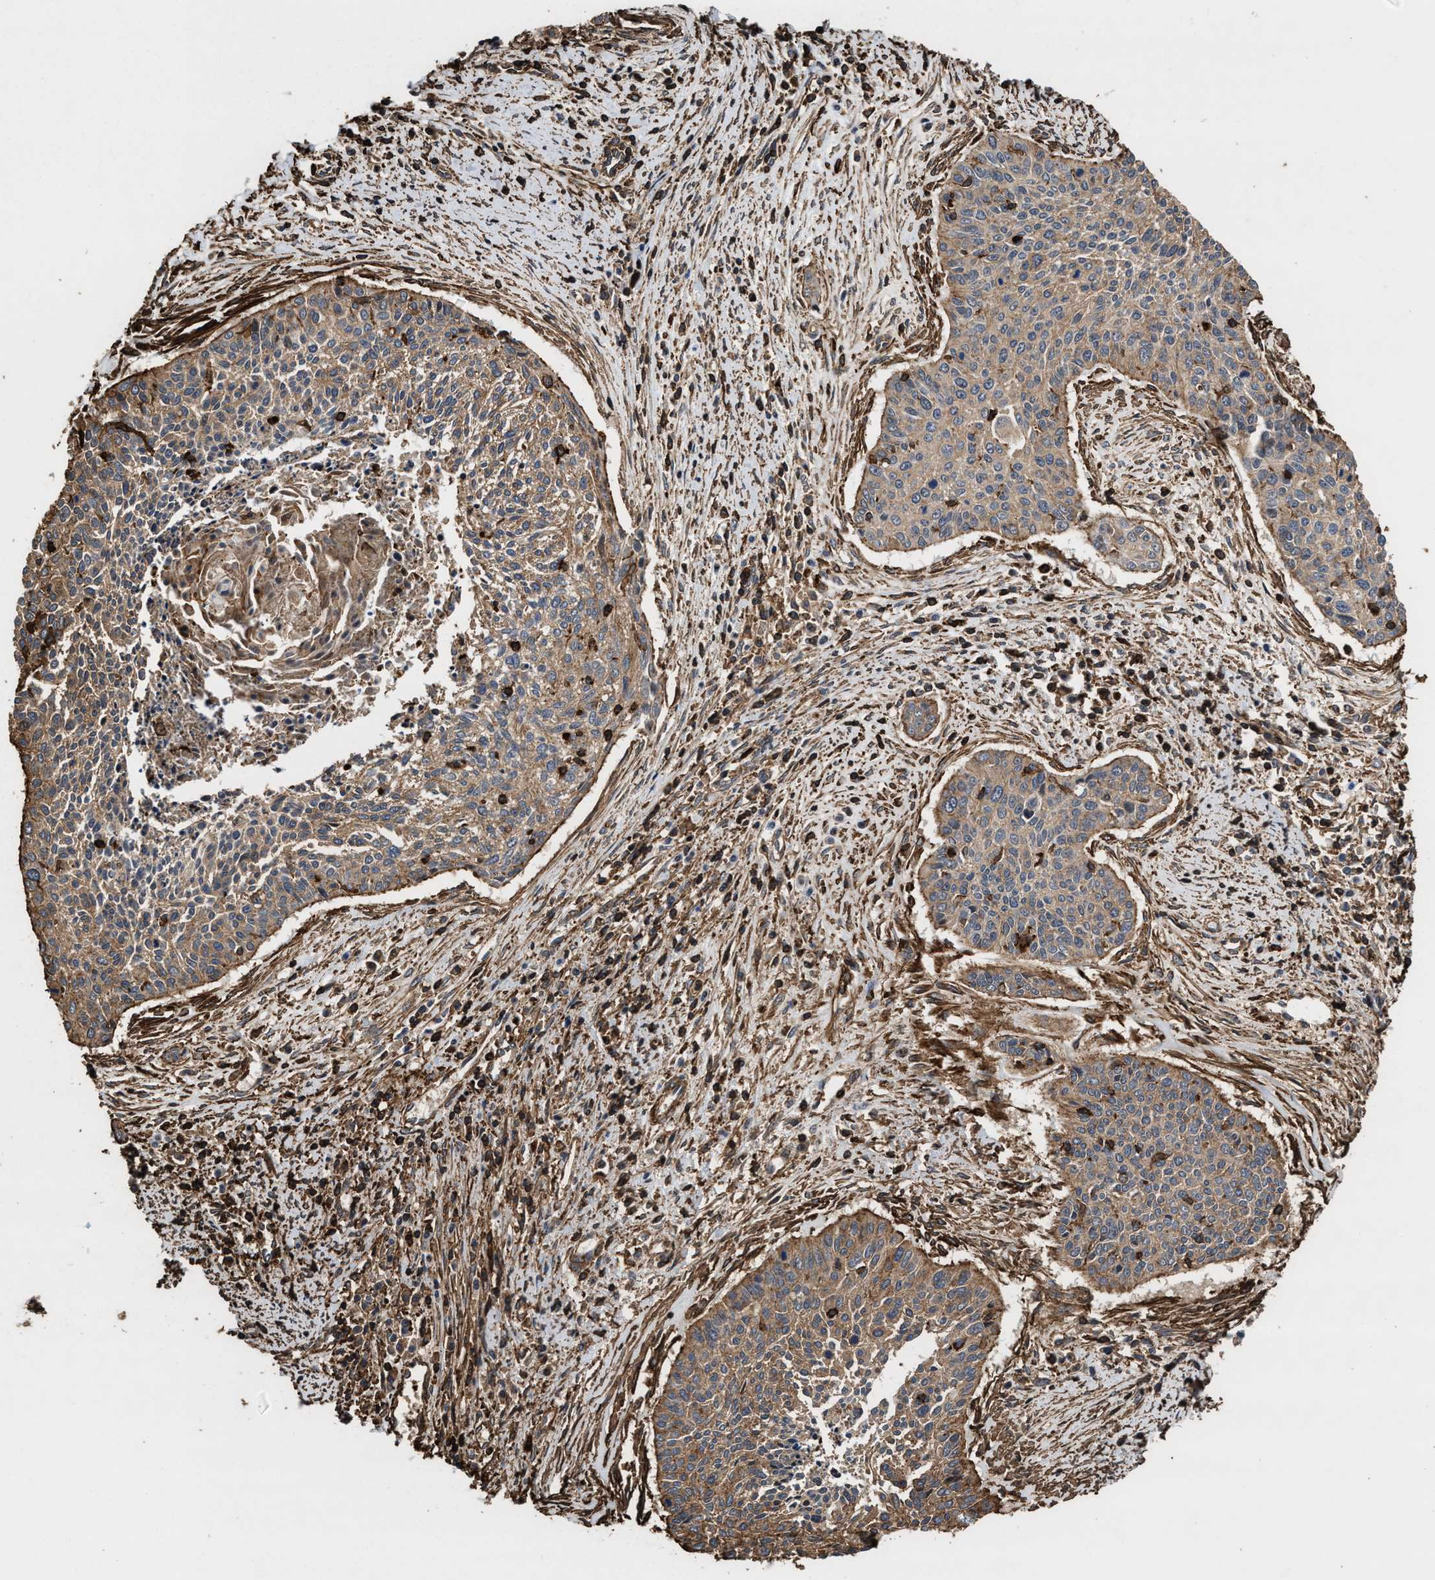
{"staining": {"intensity": "moderate", "quantity": ">75%", "location": "cytoplasmic/membranous"}, "tissue": "cervical cancer", "cell_type": "Tumor cells", "image_type": "cancer", "snomed": [{"axis": "morphology", "description": "Squamous cell carcinoma, NOS"}, {"axis": "topography", "description": "Cervix"}], "caption": "Protein staining displays moderate cytoplasmic/membranous positivity in about >75% of tumor cells in cervical squamous cell carcinoma. (Brightfield microscopy of DAB IHC at high magnification).", "gene": "KBTBD2", "patient": {"sex": "female", "age": 55}}